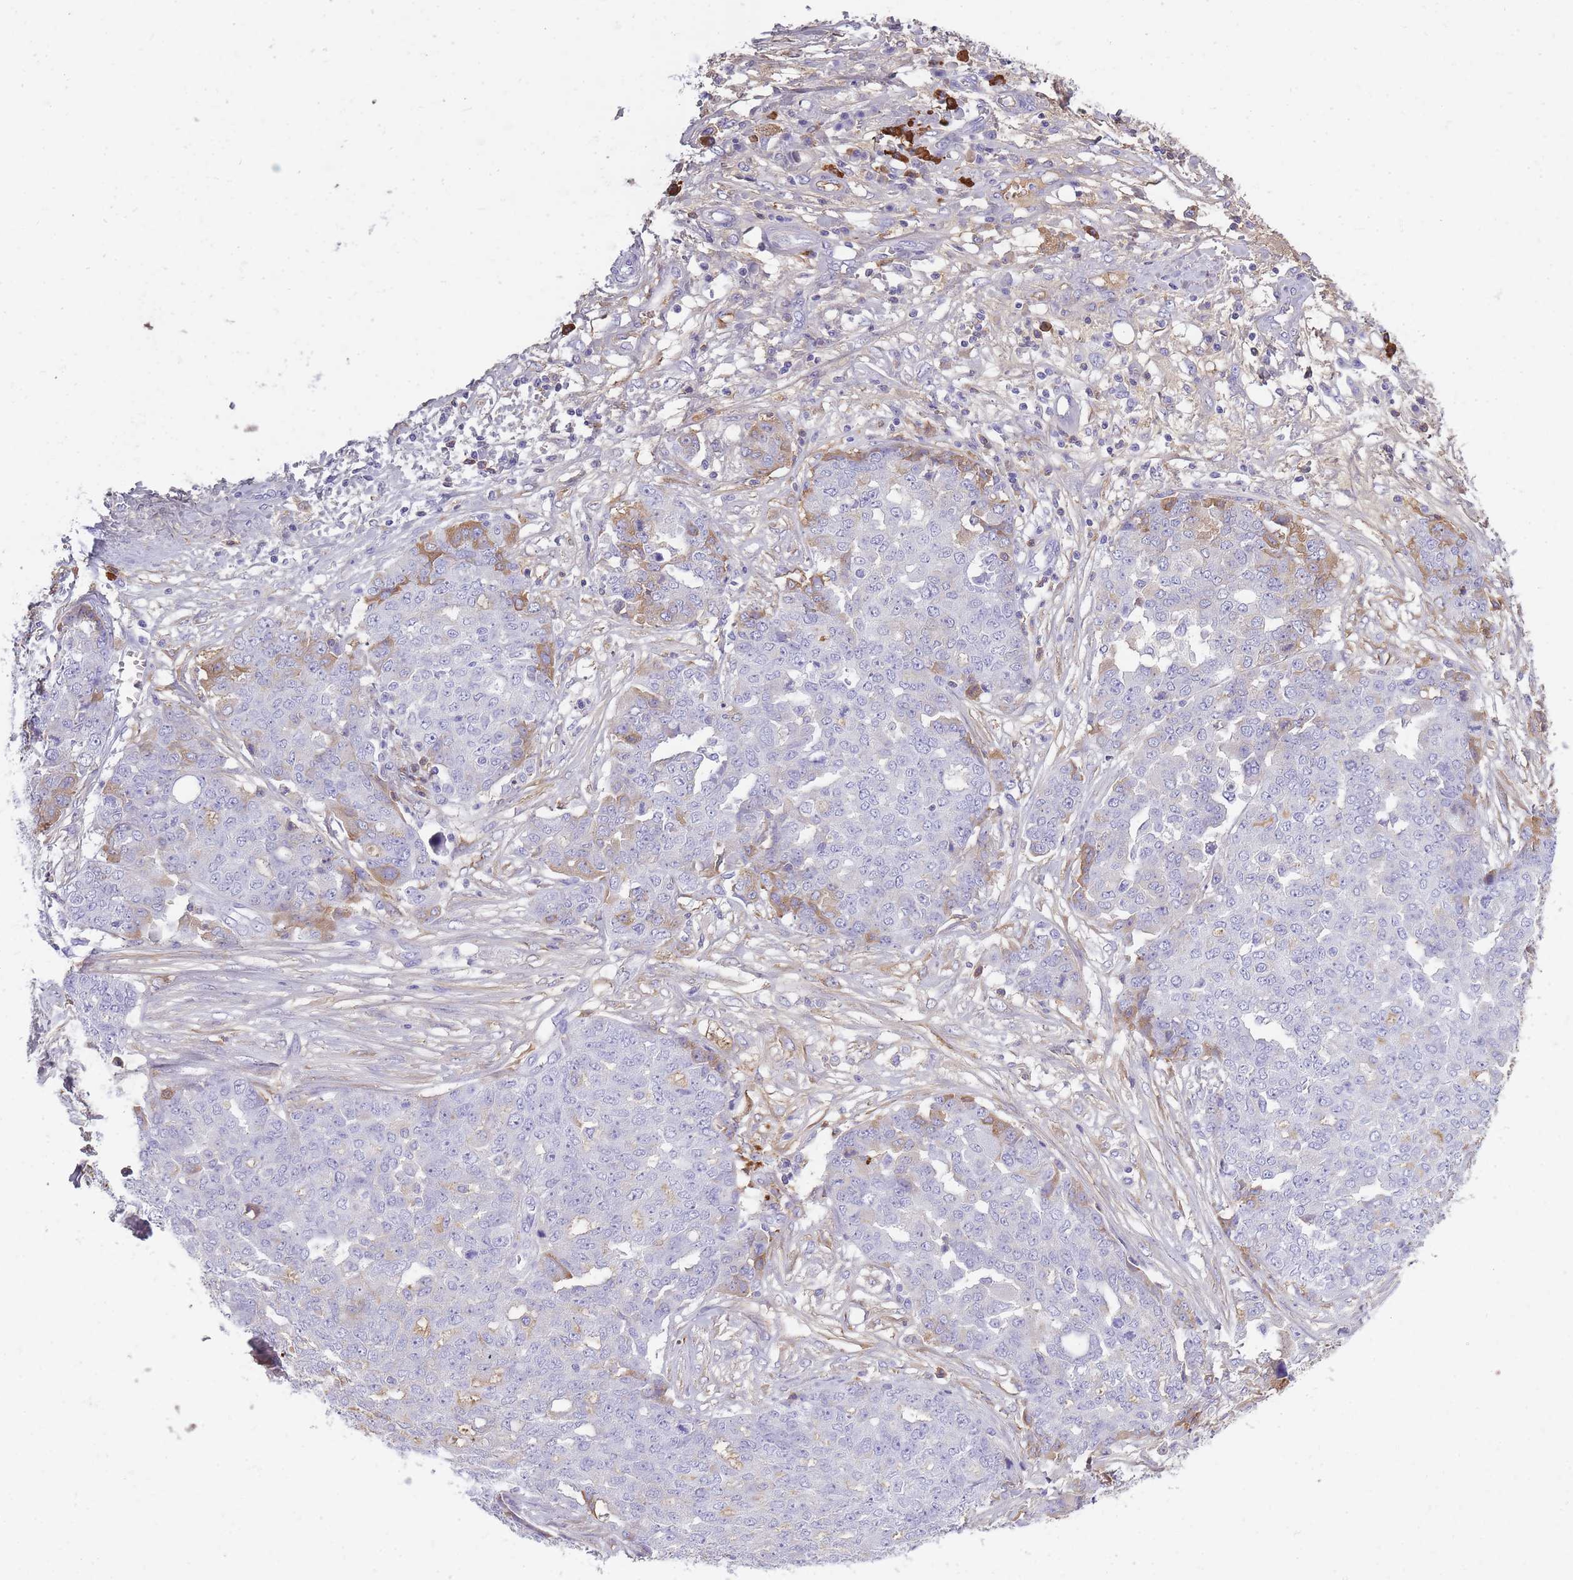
{"staining": {"intensity": "moderate", "quantity": "<25%", "location": "cytoplasmic/membranous"}, "tissue": "ovarian cancer", "cell_type": "Tumor cells", "image_type": "cancer", "snomed": [{"axis": "morphology", "description": "Cystadenocarcinoma, serous, NOS"}, {"axis": "topography", "description": "Soft tissue"}, {"axis": "topography", "description": "Ovary"}], "caption": "Protein staining demonstrates moderate cytoplasmic/membranous expression in approximately <25% of tumor cells in ovarian cancer.", "gene": "IGKV1D-42", "patient": {"sex": "female", "age": 57}}